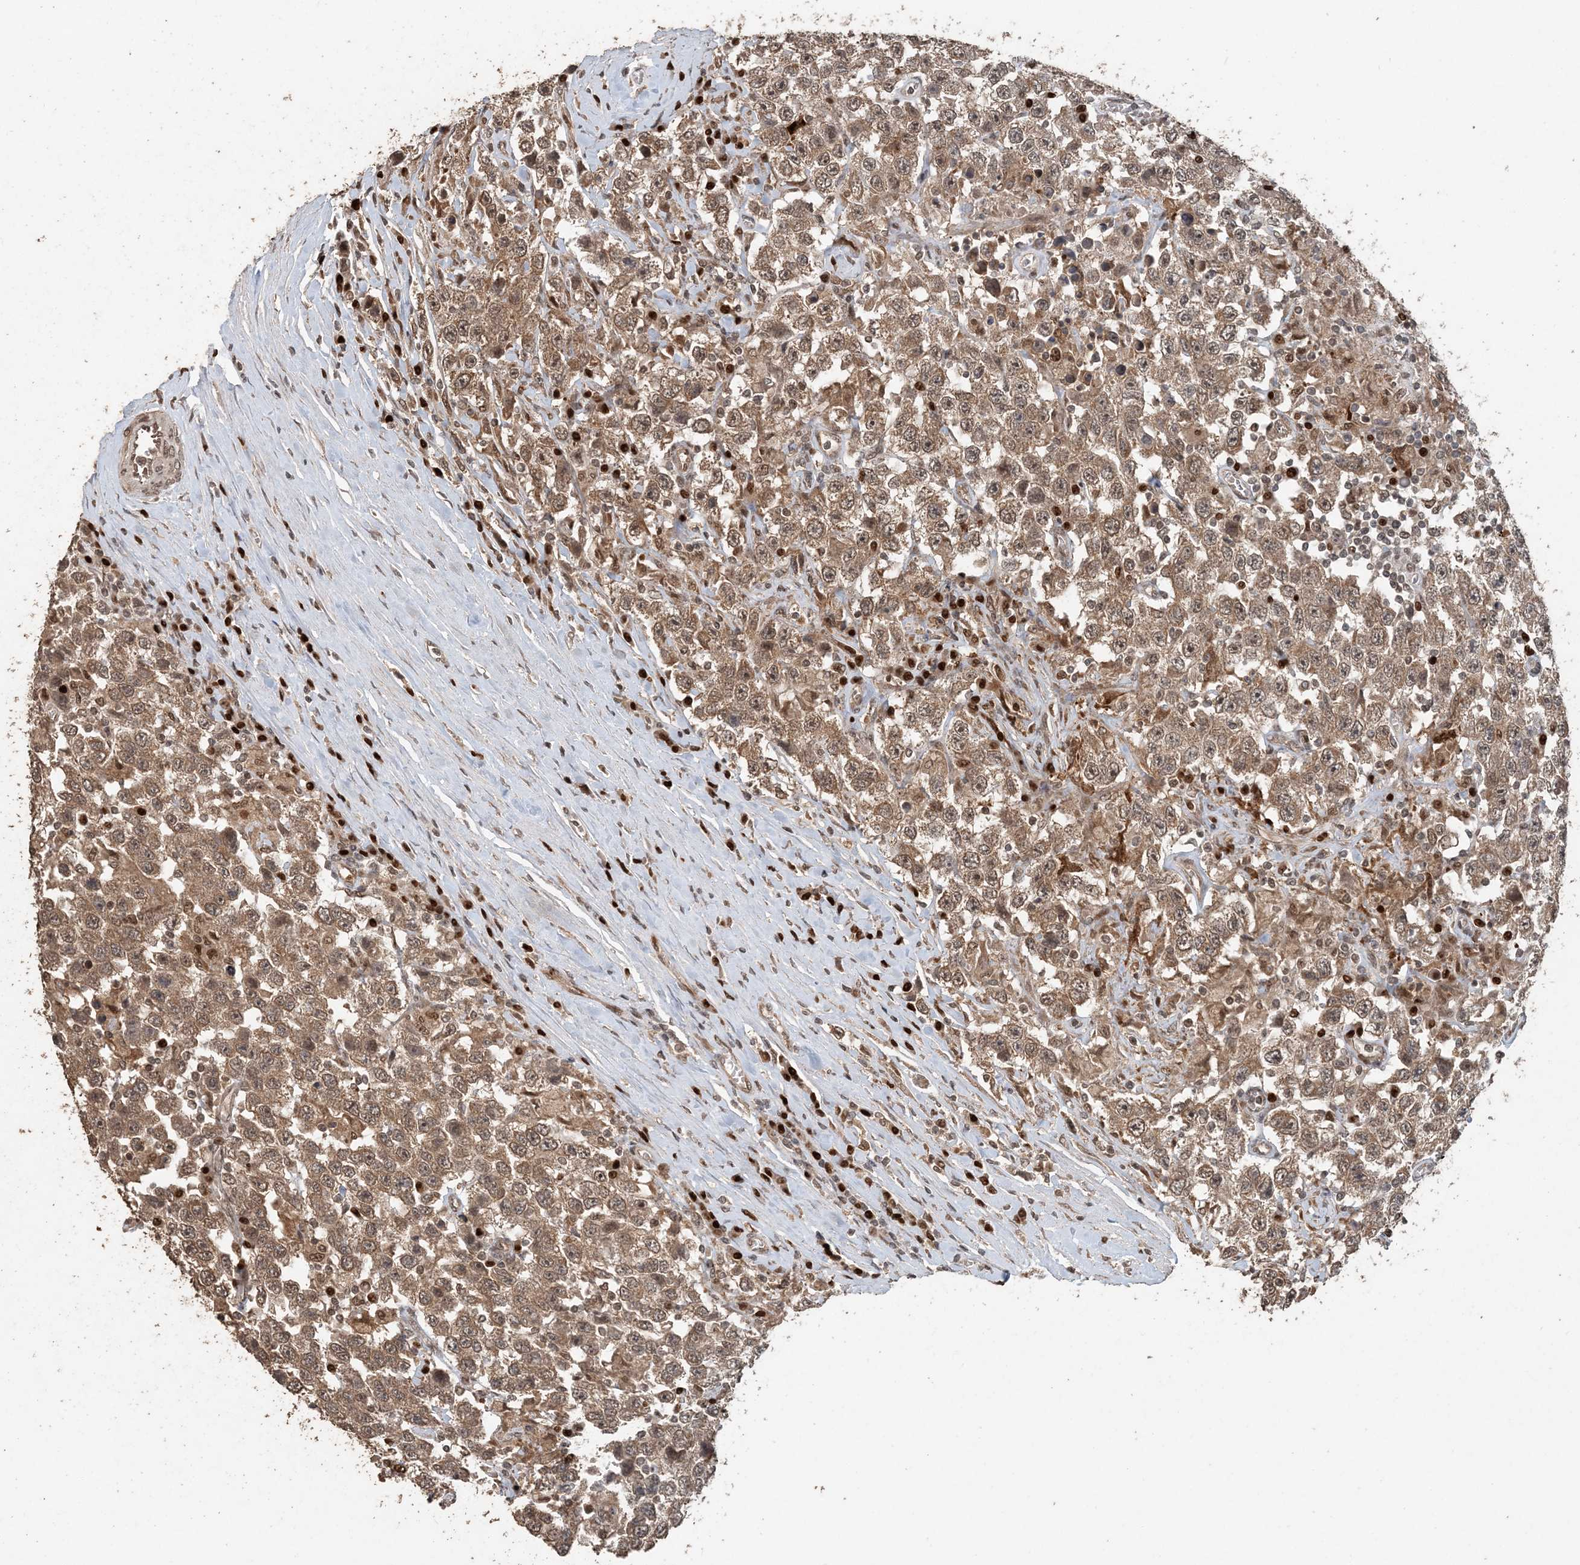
{"staining": {"intensity": "moderate", "quantity": ">75%", "location": "cytoplasmic/membranous,nuclear"}, "tissue": "testis cancer", "cell_type": "Tumor cells", "image_type": "cancer", "snomed": [{"axis": "morphology", "description": "Seminoma, NOS"}, {"axis": "topography", "description": "Testis"}], "caption": "A brown stain shows moderate cytoplasmic/membranous and nuclear expression of a protein in human seminoma (testis) tumor cells.", "gene": "ATP13A2", "patient": {"sex": "male", "age": 41}}